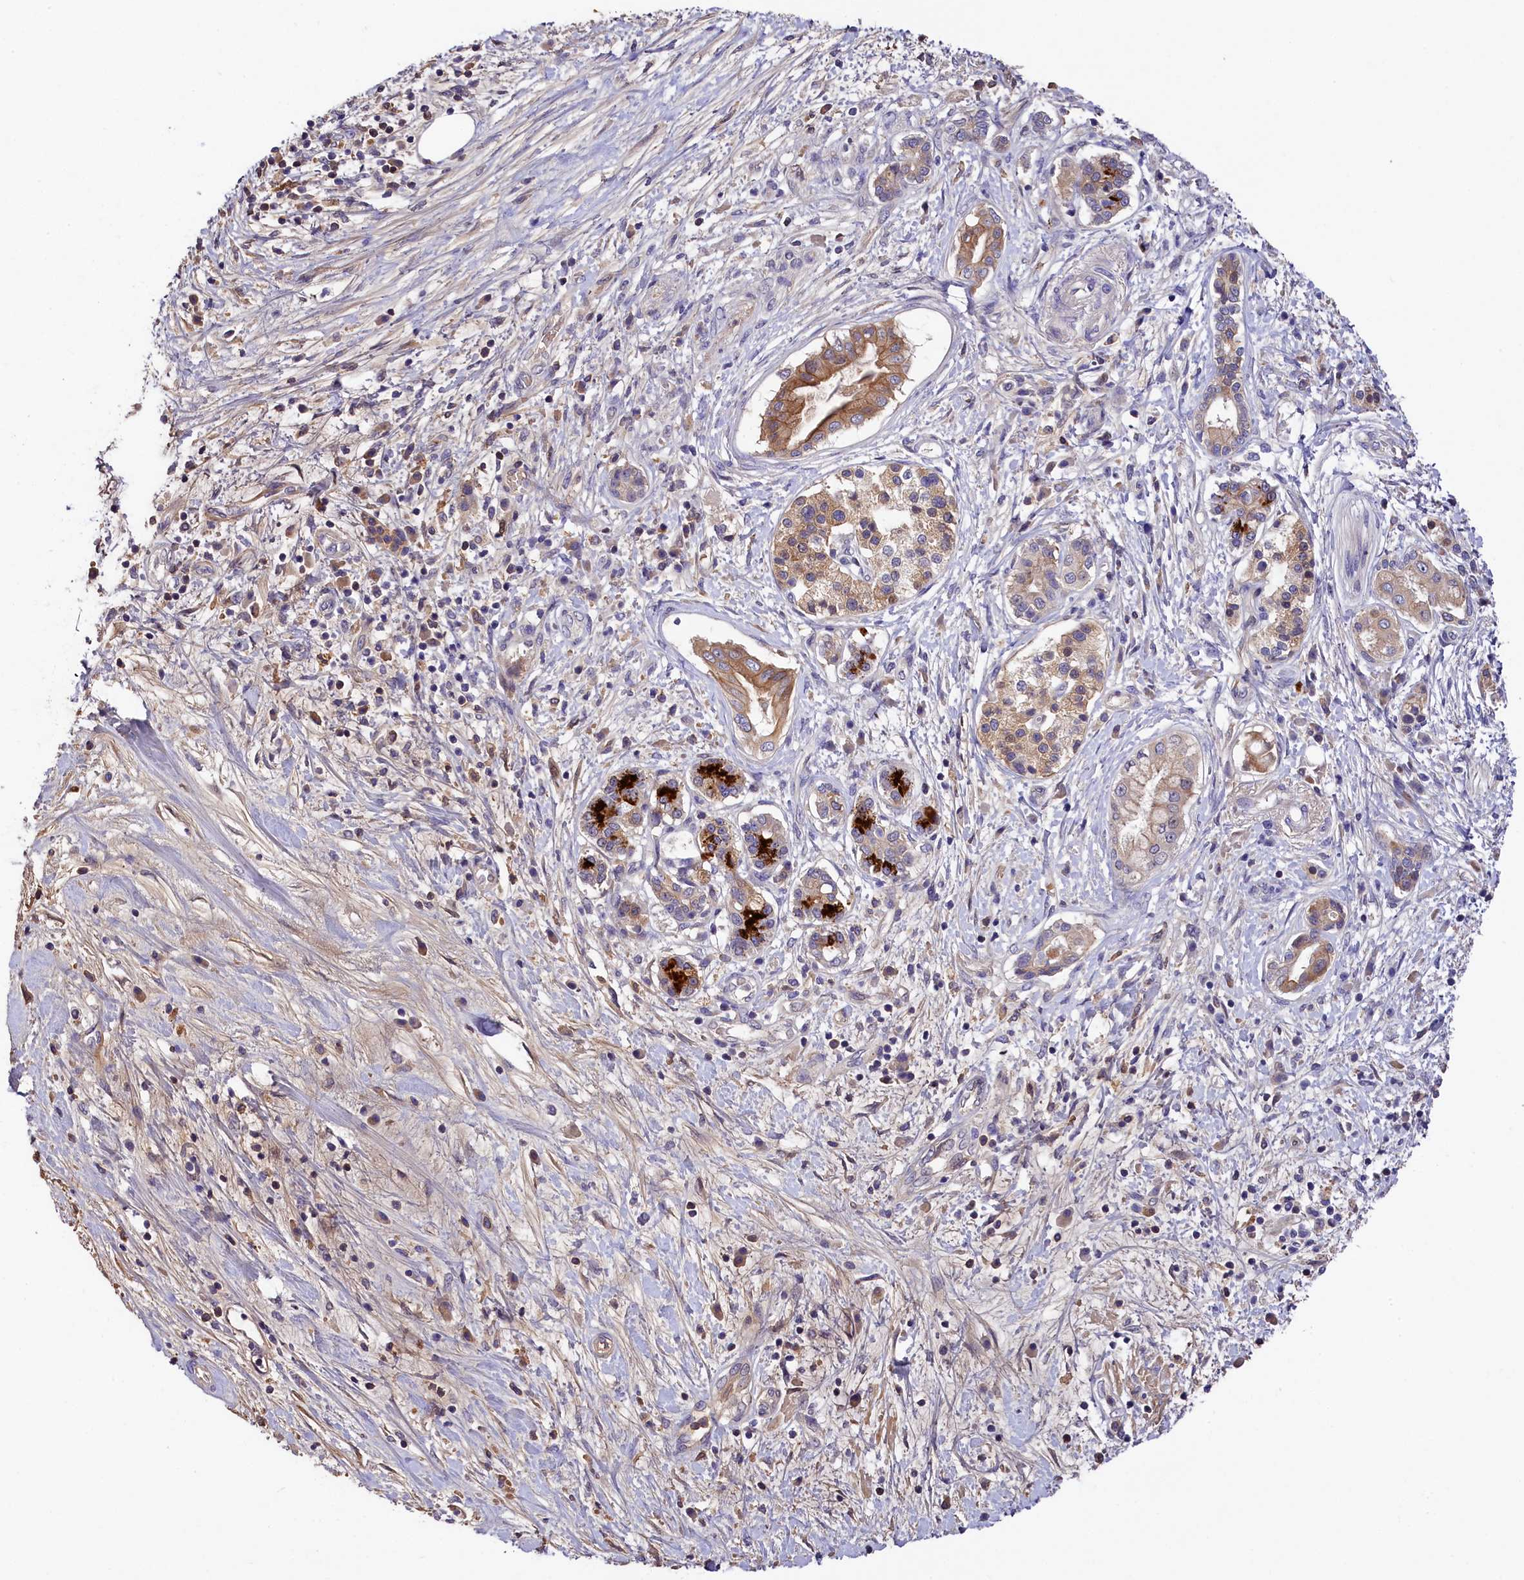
{"staining": {"intensity": "moderate", "quantity": "<25%", "location": "cytoplasmic/membranous"}, "tissue": "pancreatic cancer", "cell_type": "Tumor cells", "image_type": "cancer", "snomed": [{"axis": "morphology", "description": "Adenocarcinoma, NOS"}, {"axis": "topography", "description": "Pancreas"}], "caption": "Brown immunohistochemical staining in pancreatic cancer exhibits moderate cytoplasmic/membranous positivity in about <25% of tumor cells.", "gene": "PHAF1", "patient": {"sex": "female", "age": 73}}